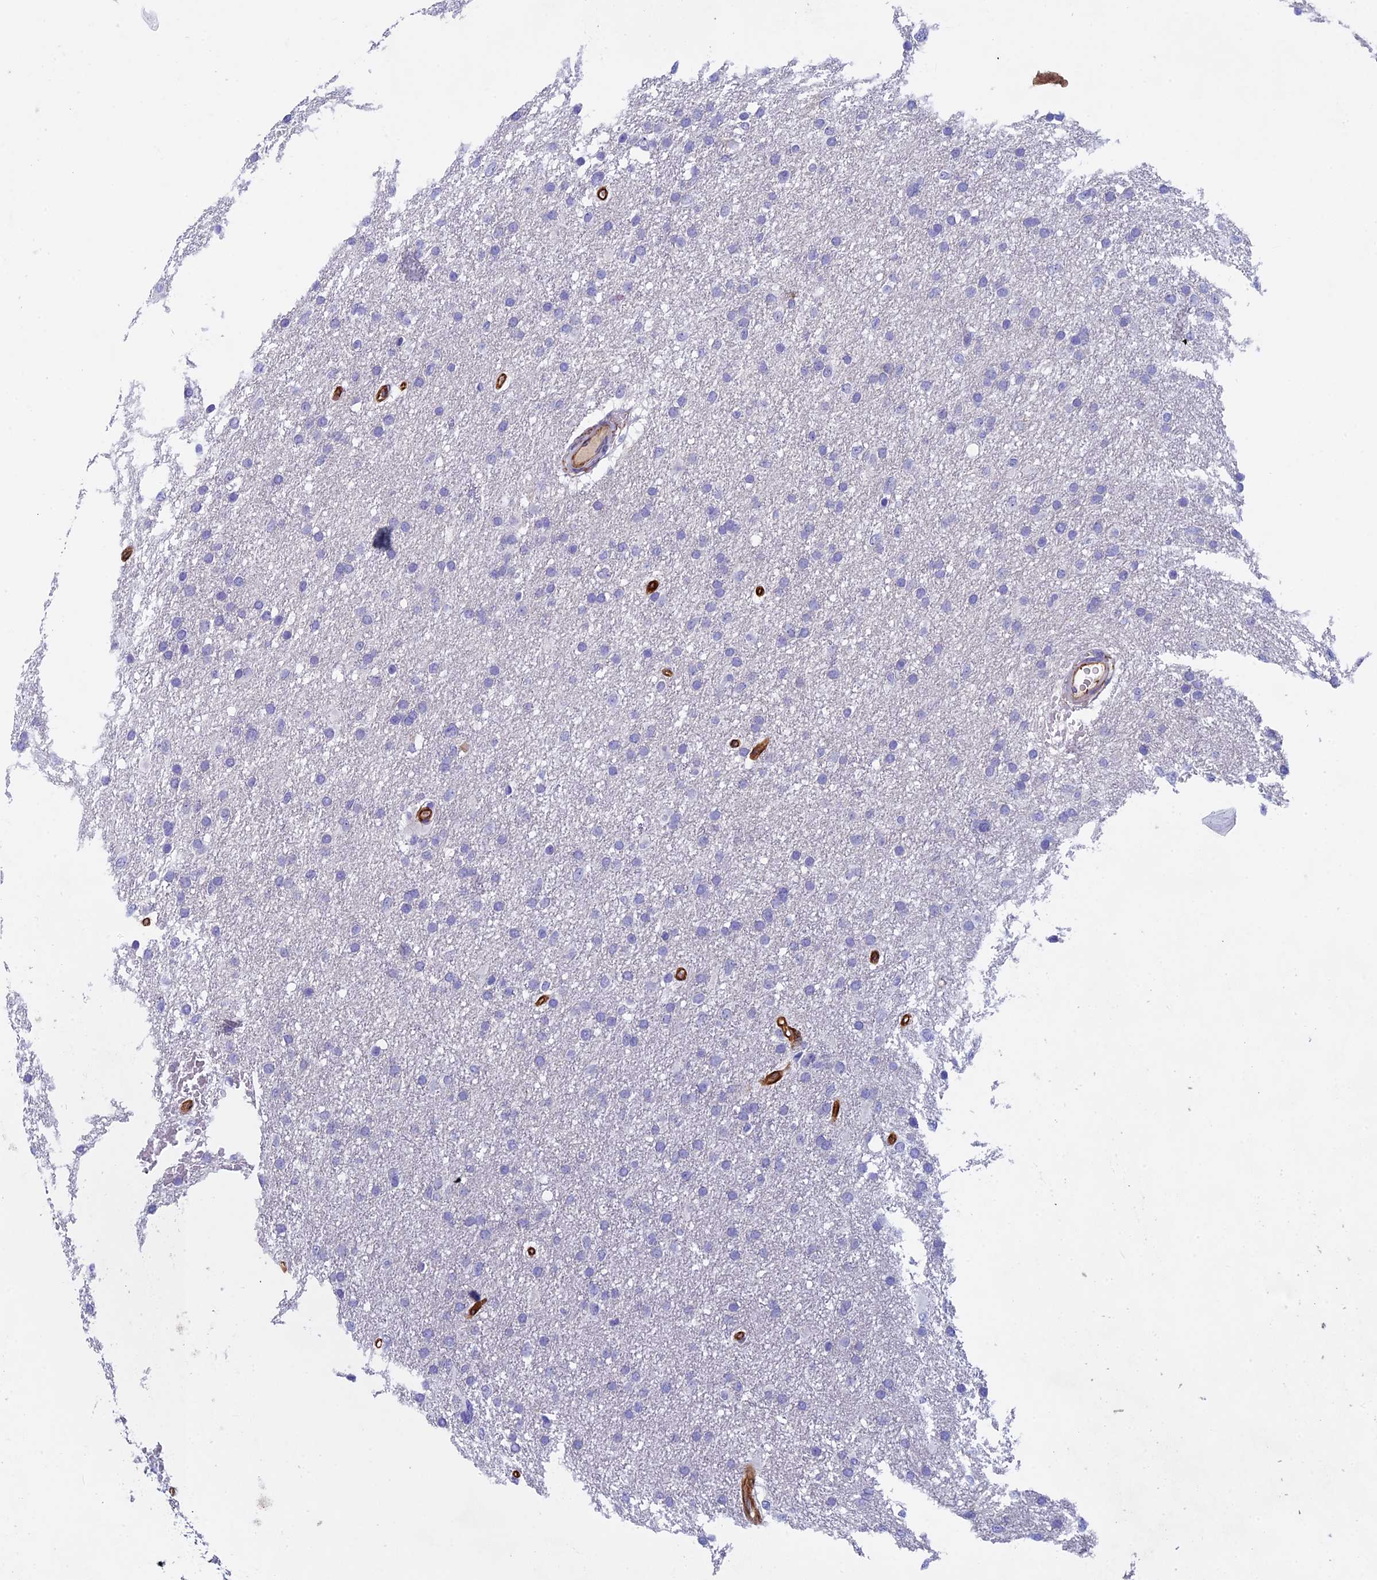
{"staining": {"intensity": "negative", "quantity": "none", "location": "none"}, "tissue": "glioma", "cell_type": "Tumor cells", "image_type": "cancer", "snomed": [{"axis": "morphology", "description": "Glioma, malignant, High grade"}, {"axis": "topography", "description": "Cerebral cortex"}], "caption": "Tumor cells show no significant positivity in glioma.", "gene": "INSYN1", "patient": {"sex": "female", "age": 36}}